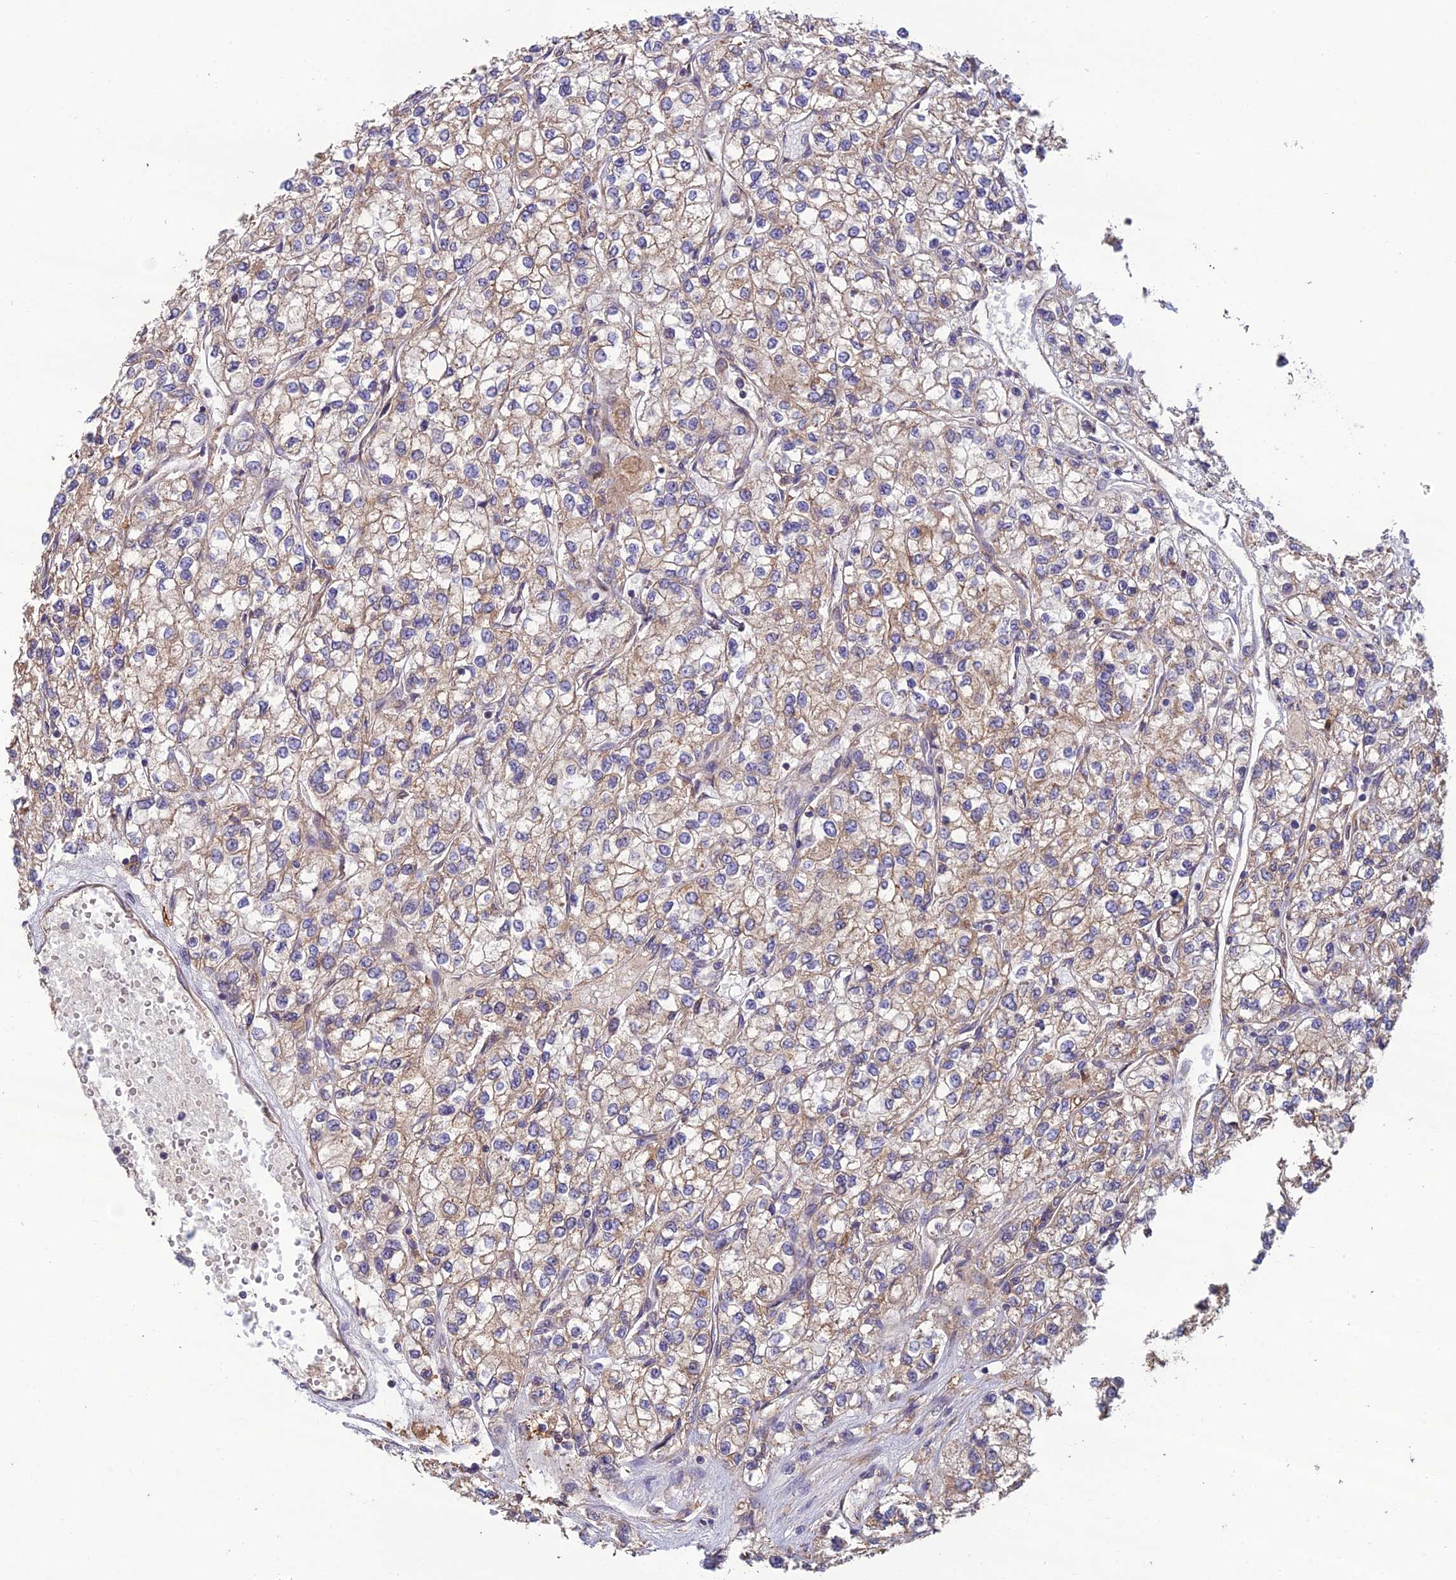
{"staining": {"intensity": "weak", "quantity": "25%-75%", "location": "cytoplasmic/membranous"}, "tissue": "renal cancer", "cell_type": "Tumor cells", "image_type": "cancer", "snomed": [{"axis": "morphology", "description": "Adenocarcinoma, NOS"}, {"axis": "topography", "description": "Kidney"}], "caption": "Renal adenocarcinoma was stained to show a protein in brown. There is low levels of weak cytoplasmic/membranous staining in approximately 25%-75% of tumor cells.", "gene": "MRNIP", "patient": {"sex": "male", "age": 80}}